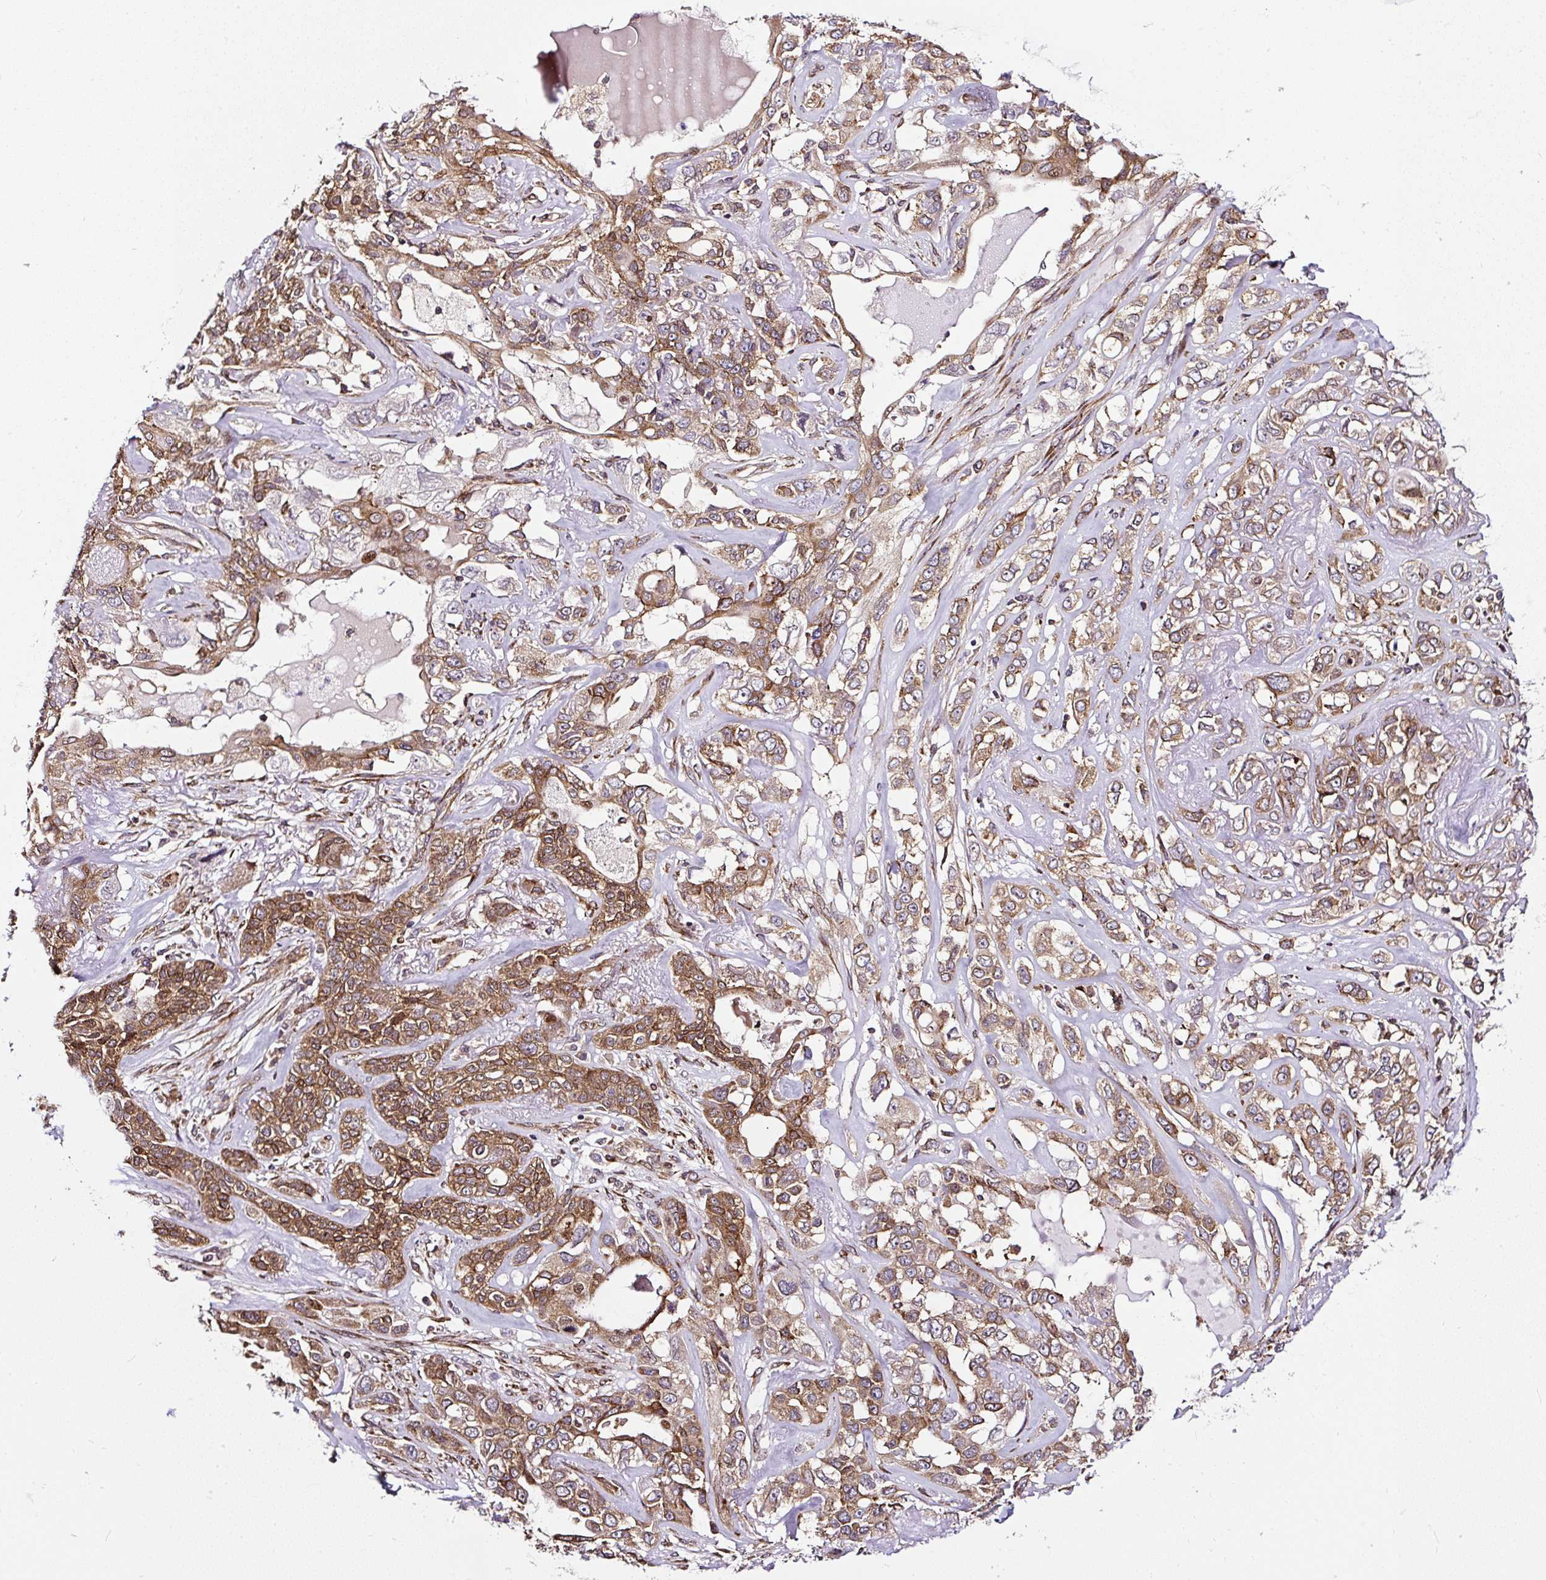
{"staining": {"intensity": "moderate", "quantity": ">75%", "location": "cytoplasmic/membranous"}, "tissue": "lung cancer", "cell_type": "Tumor cells", "image_type": "cancer", "snomed": [{"axis": "morphology", "description": "Squamous cell carcinoma, NOS"}, {"axis": "topography", "description": "Lung"}], "caption": "Lung cancer stained with DAB (3,3'-diaminobenzidine) immunohistochemistry (IHC) exhibits medium levels of moderate cytoplasmic/membranous expression in approximately >75% of tumor cells.", "gene": "KDM4E", "patient": {"sex": "female", "age": 70}}